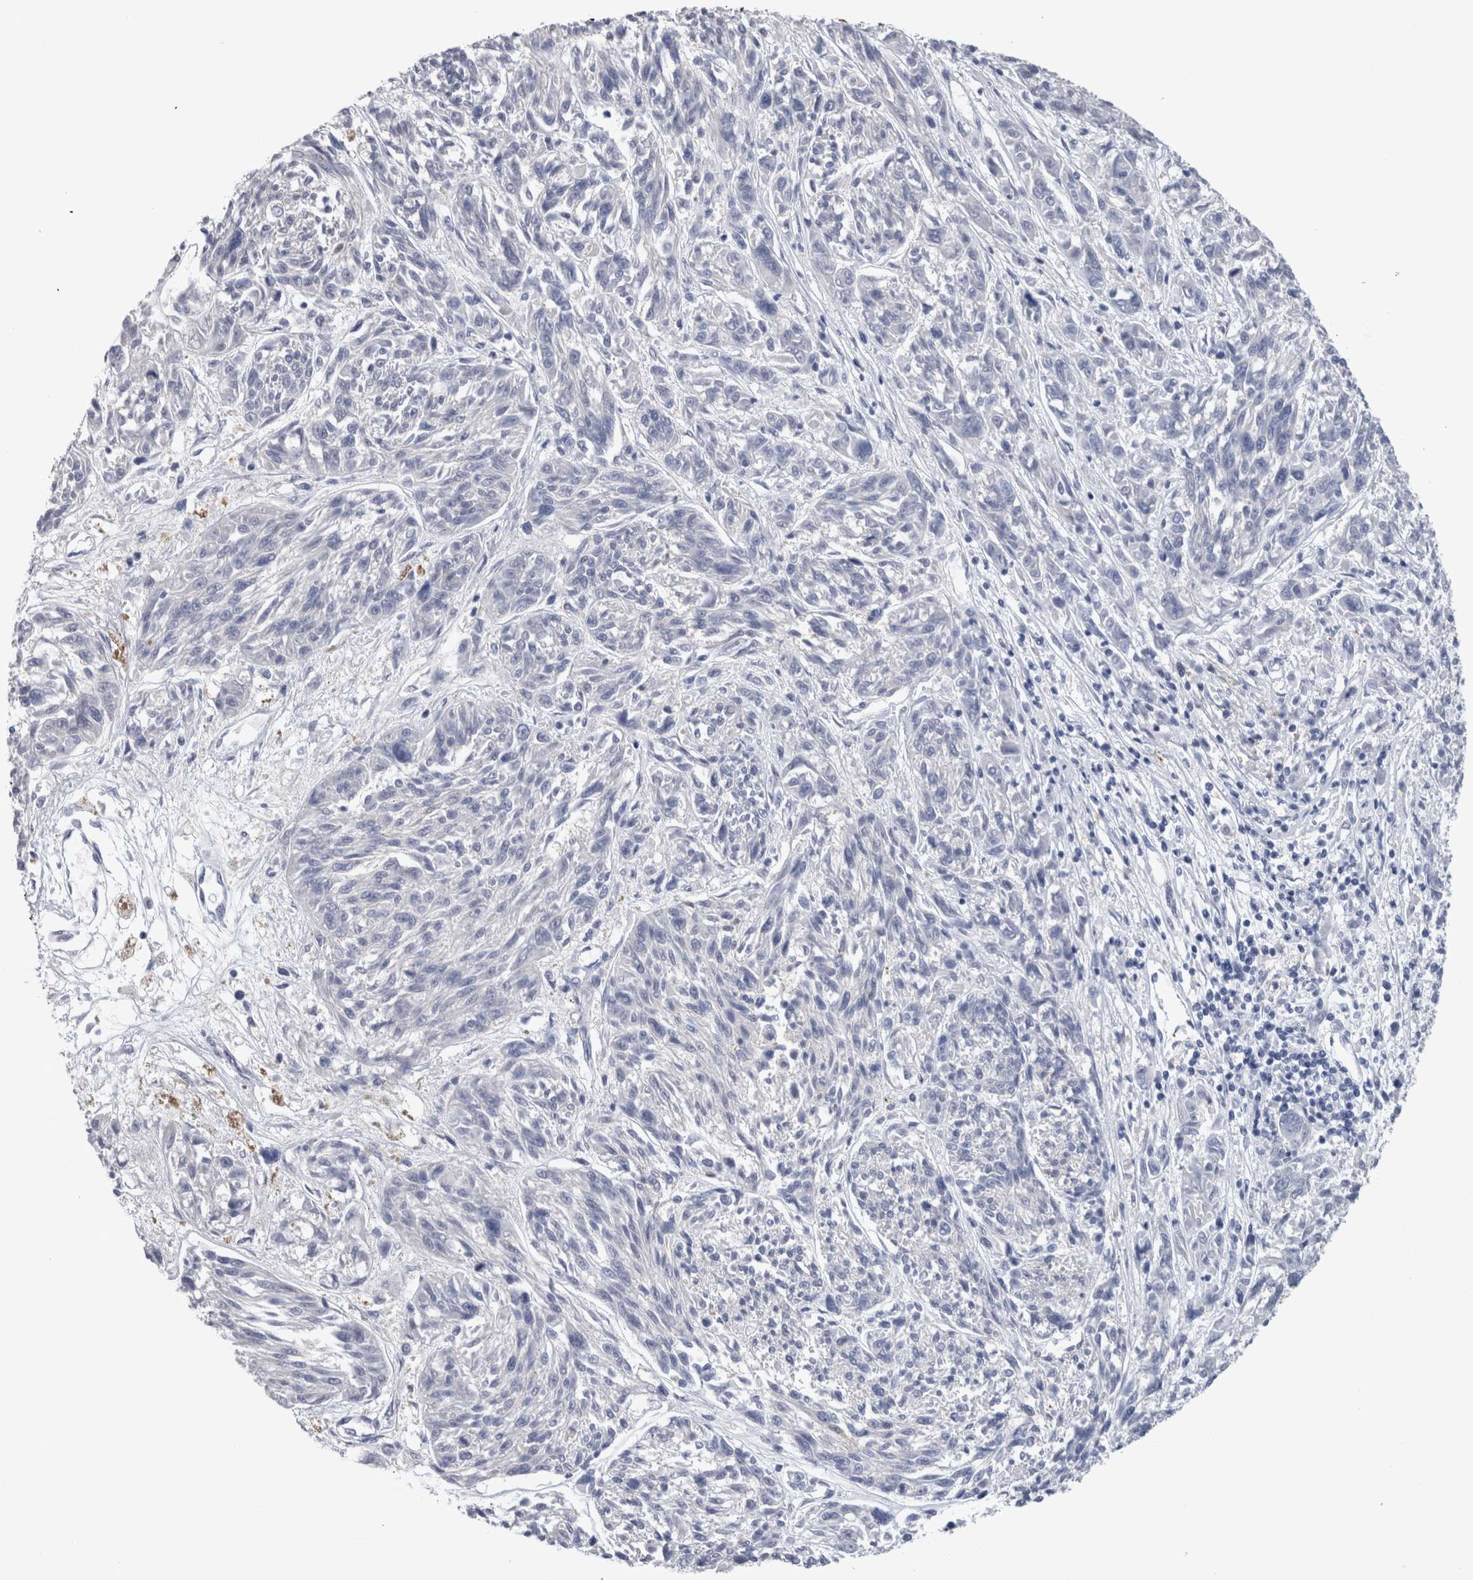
{"staining": {"intensity": "negative", "quantity": "none", "location": "none"}, "tissue": "melanoma", "cell_type": "Tumor cells", "image_type": "cancer", "snomed": [{"axis": "morphology", "description": "Malignant melanoma, NOS"}, {"axis": "topography", "description": "Skin"}], "caption": "Immunohistochemistry of malignant melanoma shows no staining in tumor cells.", "gene": "CA8", "patient": {"sex": "male", "age": 53}}